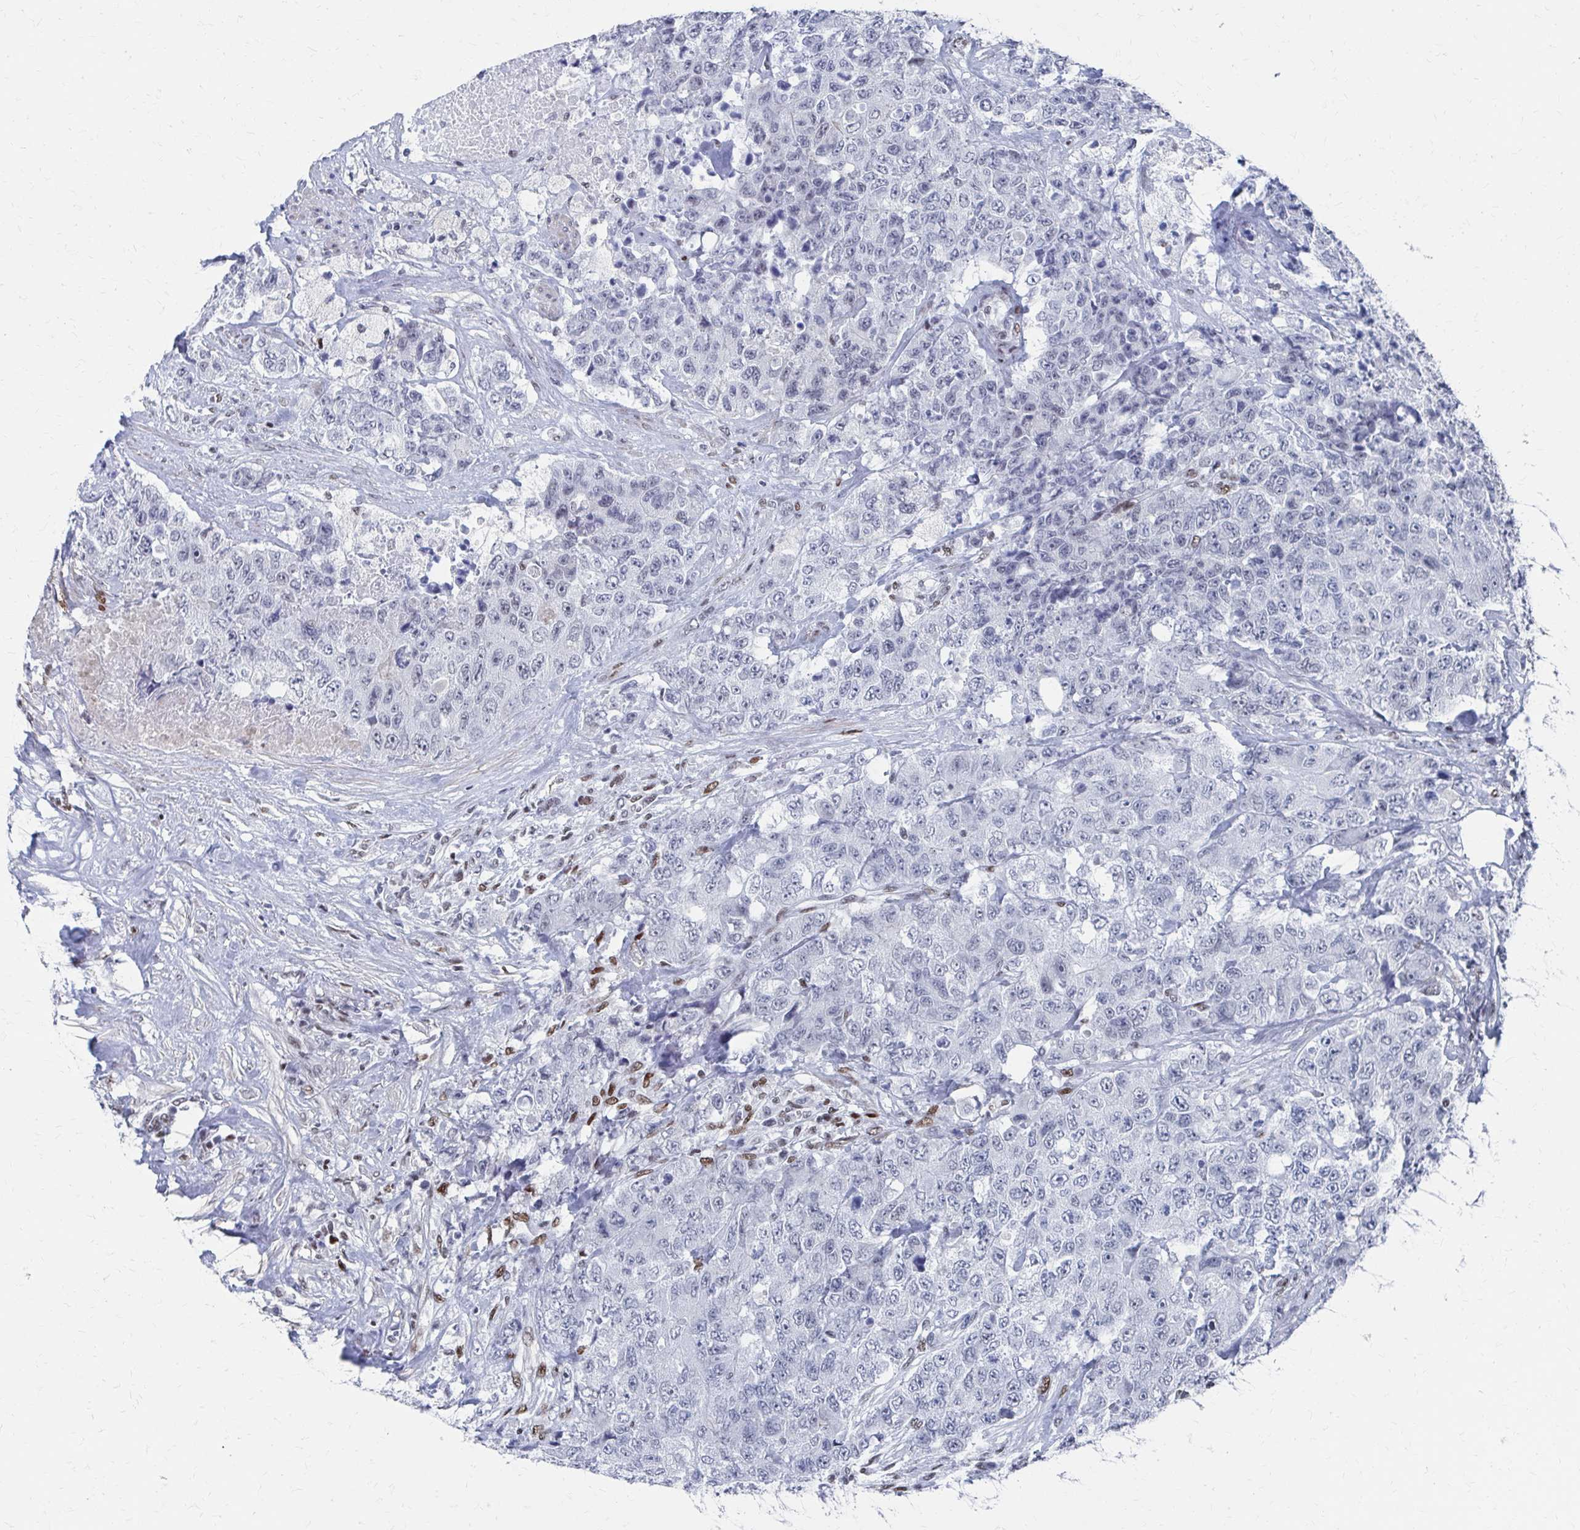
{"staining": {"intensity": "negative", "quantity": "none", "location": "none"}, "tissue": "urothelial cancer", "cell_type": "Tumor cells", "image_type": "cancer", "snomed": [{"axis": "morphology", "description": "Urothelial carcinoma, High grade"}, {"axis": "topography", "description": "Urinary bladder"}], "caption": "Urothelial cancer stained for a protein using immunohistochemistry (IHC) exhibits no expression tumor cells.", "gene": "CDIN1", "patient": {"sex": "female", "age": 78}}